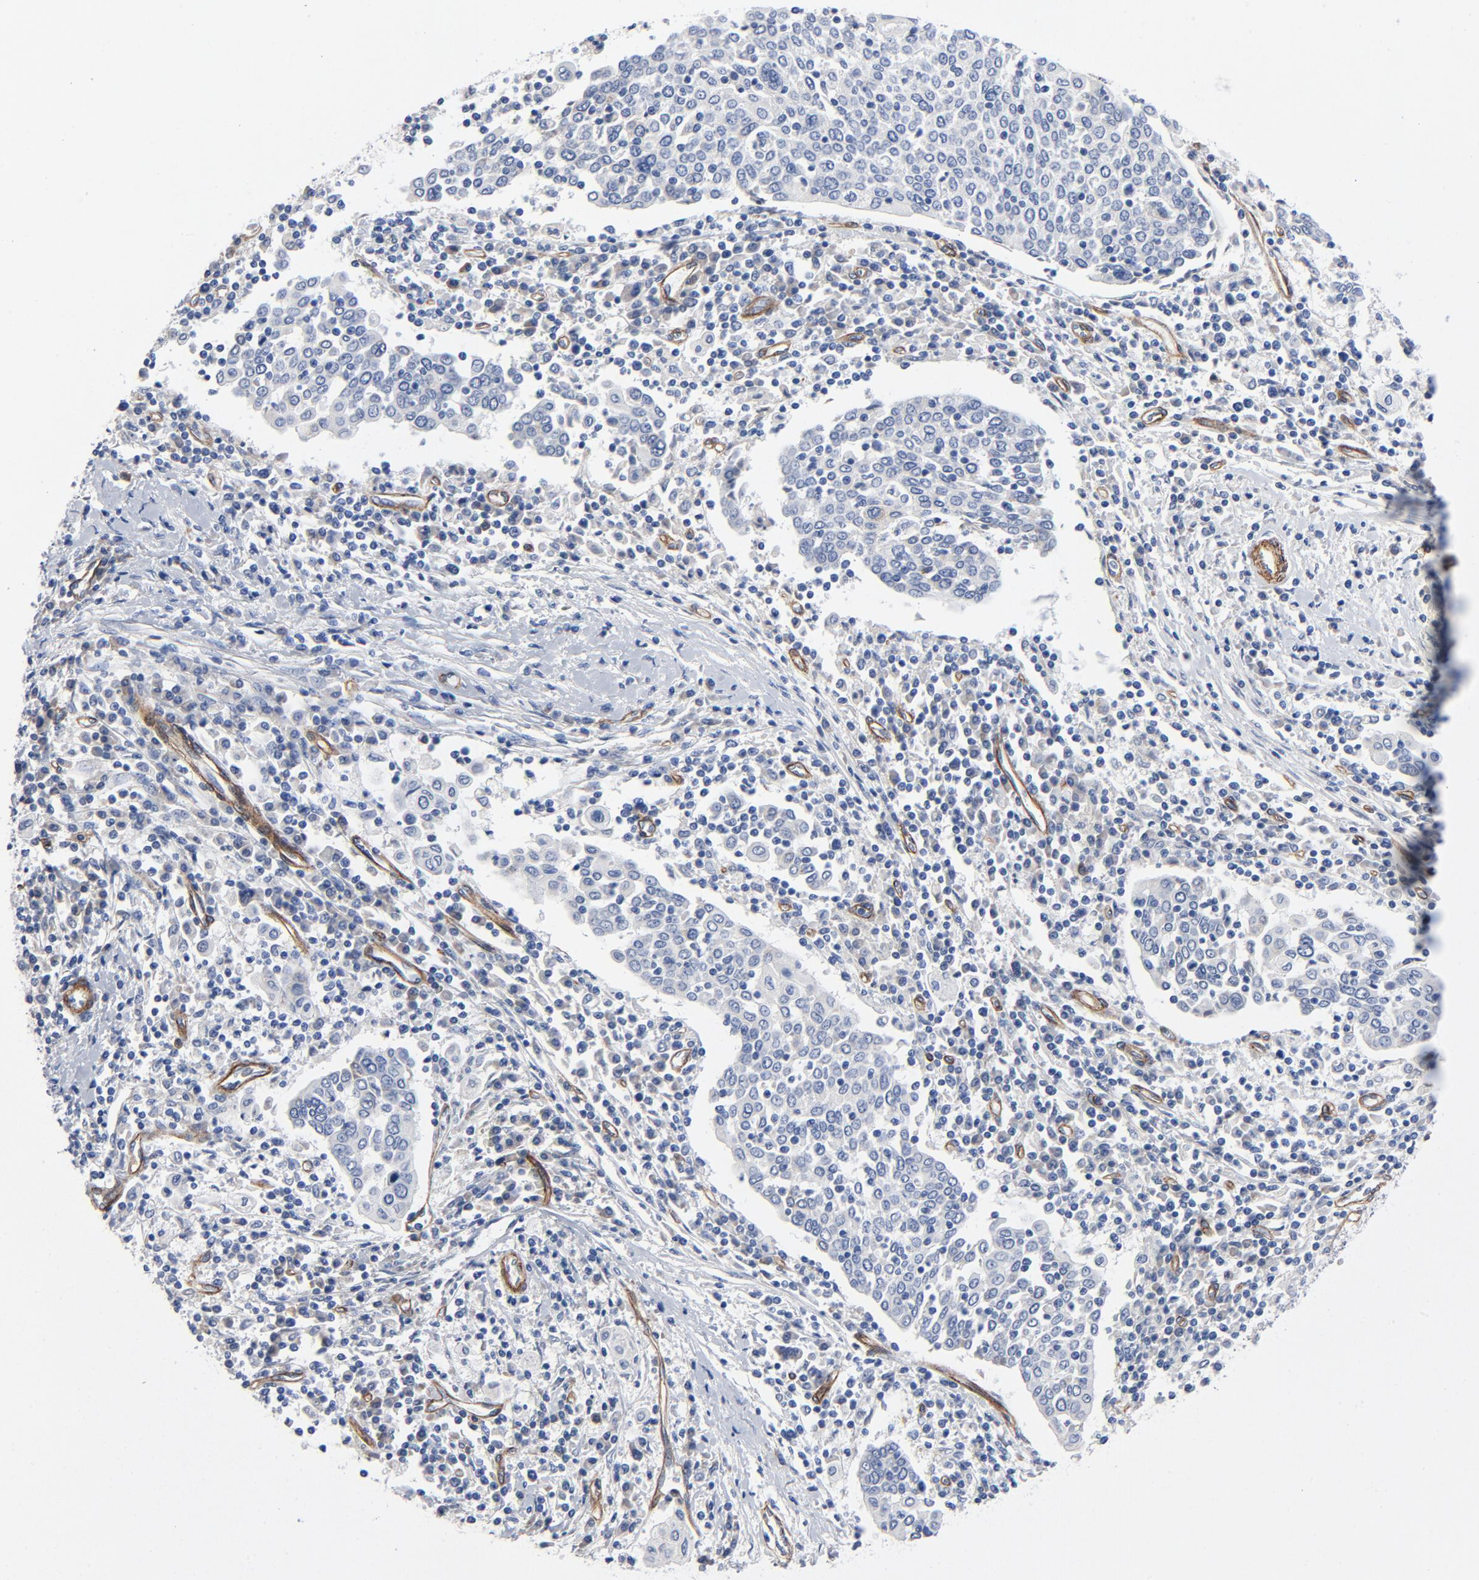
{"staining": {"intensity": "negative", "quantity": "none", "location": "none"}, "tissue": "cervical cancer", "cell_type": "Tumor cells", "image_type": "cancer", "snomed": [{"axis": "morphology", "description": "Squamous cell carcinoma, NOS"}, {"axis": "topography", "description": "Cervix"}], "caption": "Histopathology image shows no protein expression in tumor cells of squamous cell carcinoma (cervical) tissue.", "gene": "LAMC1", "patient": {"sex": "female", "age": 40}}